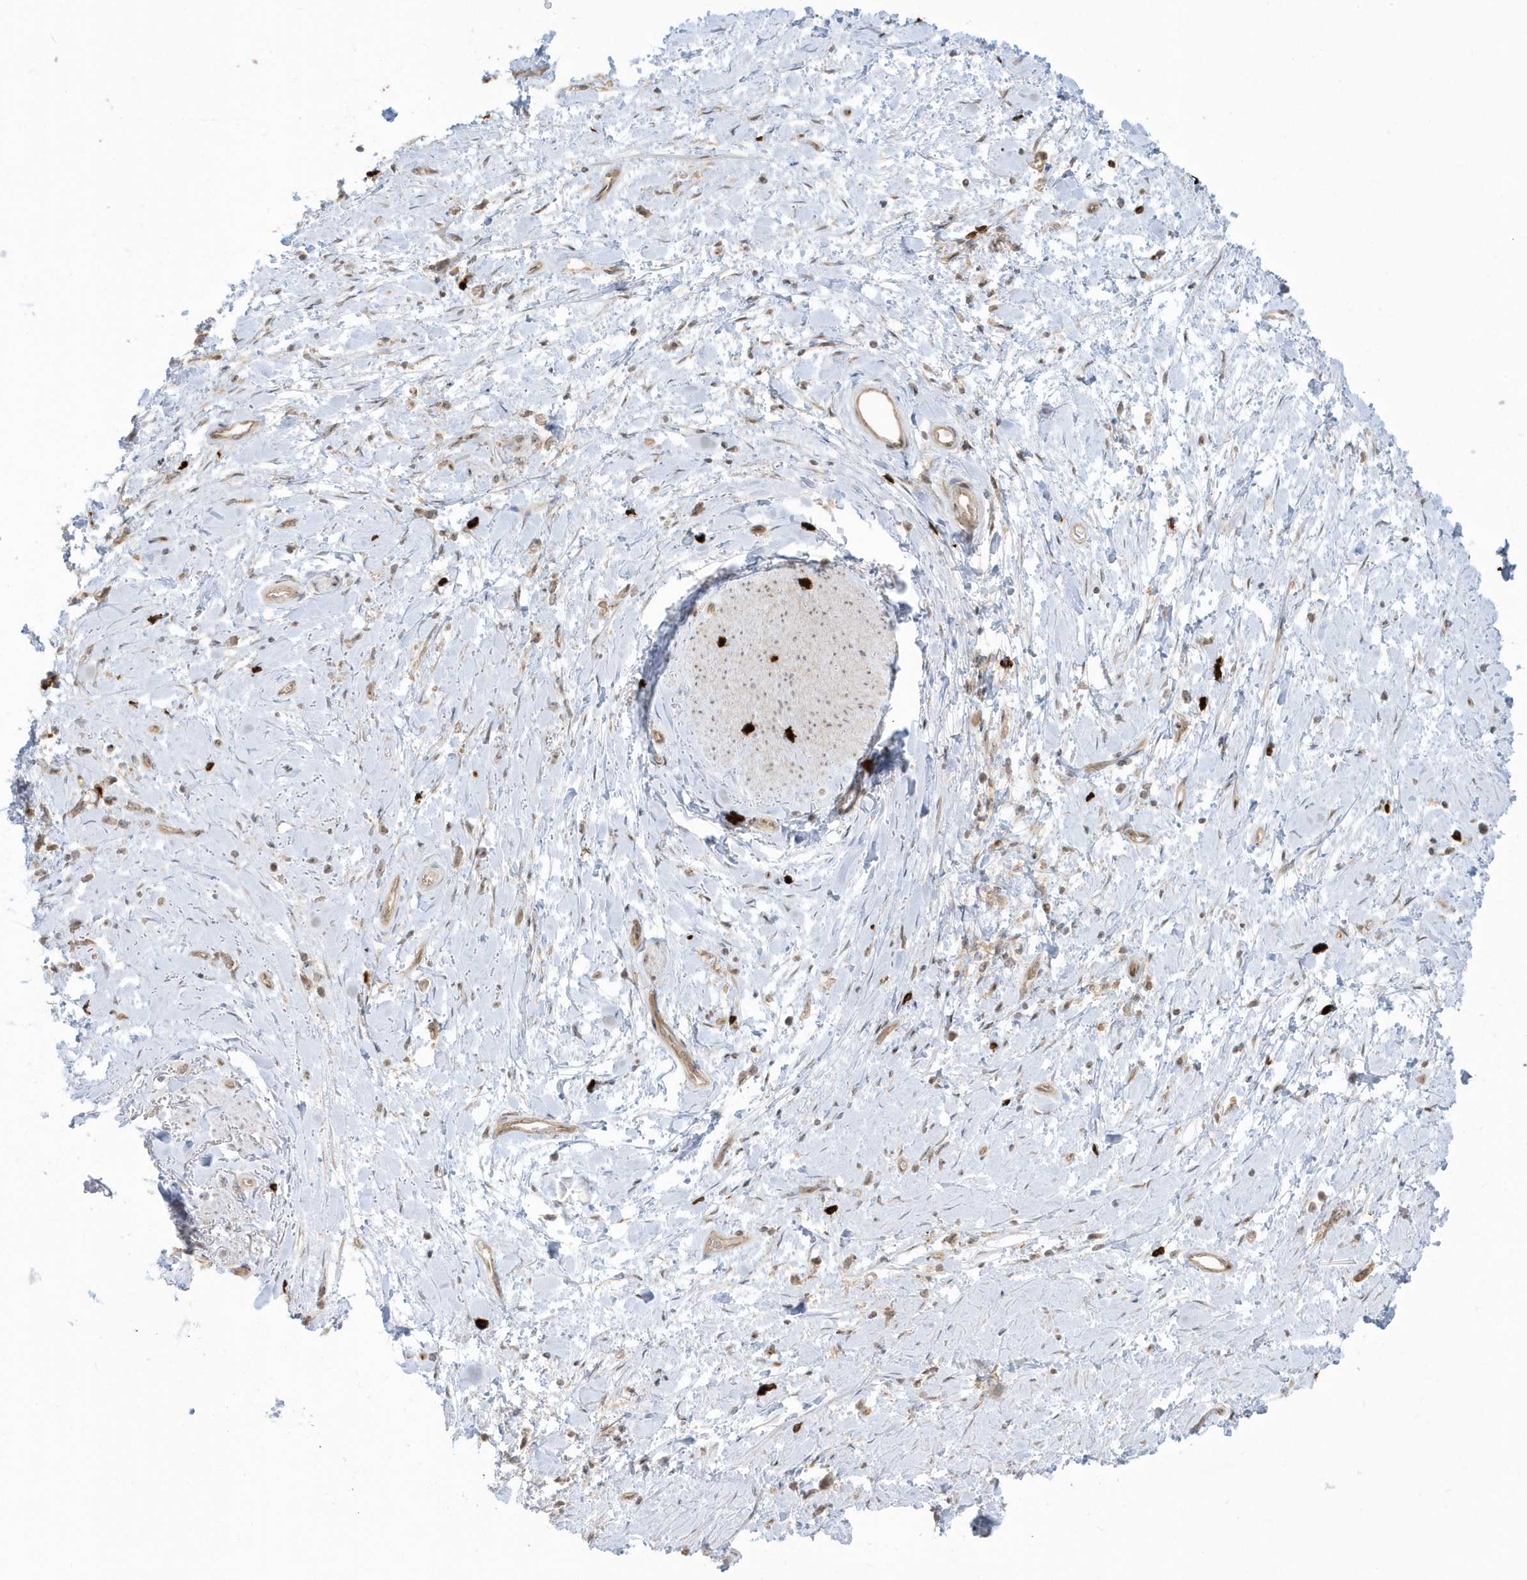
{"staining": {"intensity": "weak", "quantity": "25%-75%", "location": "nuclear"}, "tissue": "stomach cancer", "cell_type": "Tumor cells", "image_type": "cancer", "snomed": [{"axis": "morphology", "description": "Adenocarcinoma, NOS"}, {"axis": "topography", "description": "Stomach"}], "caption": "The photomicrograph exhibits a brown stain indicating the presence of a protein in the nuclear of tumor cells in stomach adenocarcinoma. (brown staining indicates protein expression, while blue staining denotes nuclei).", "gene": "PPP1R7", "patient": {"sex": "female", "age": 60}}